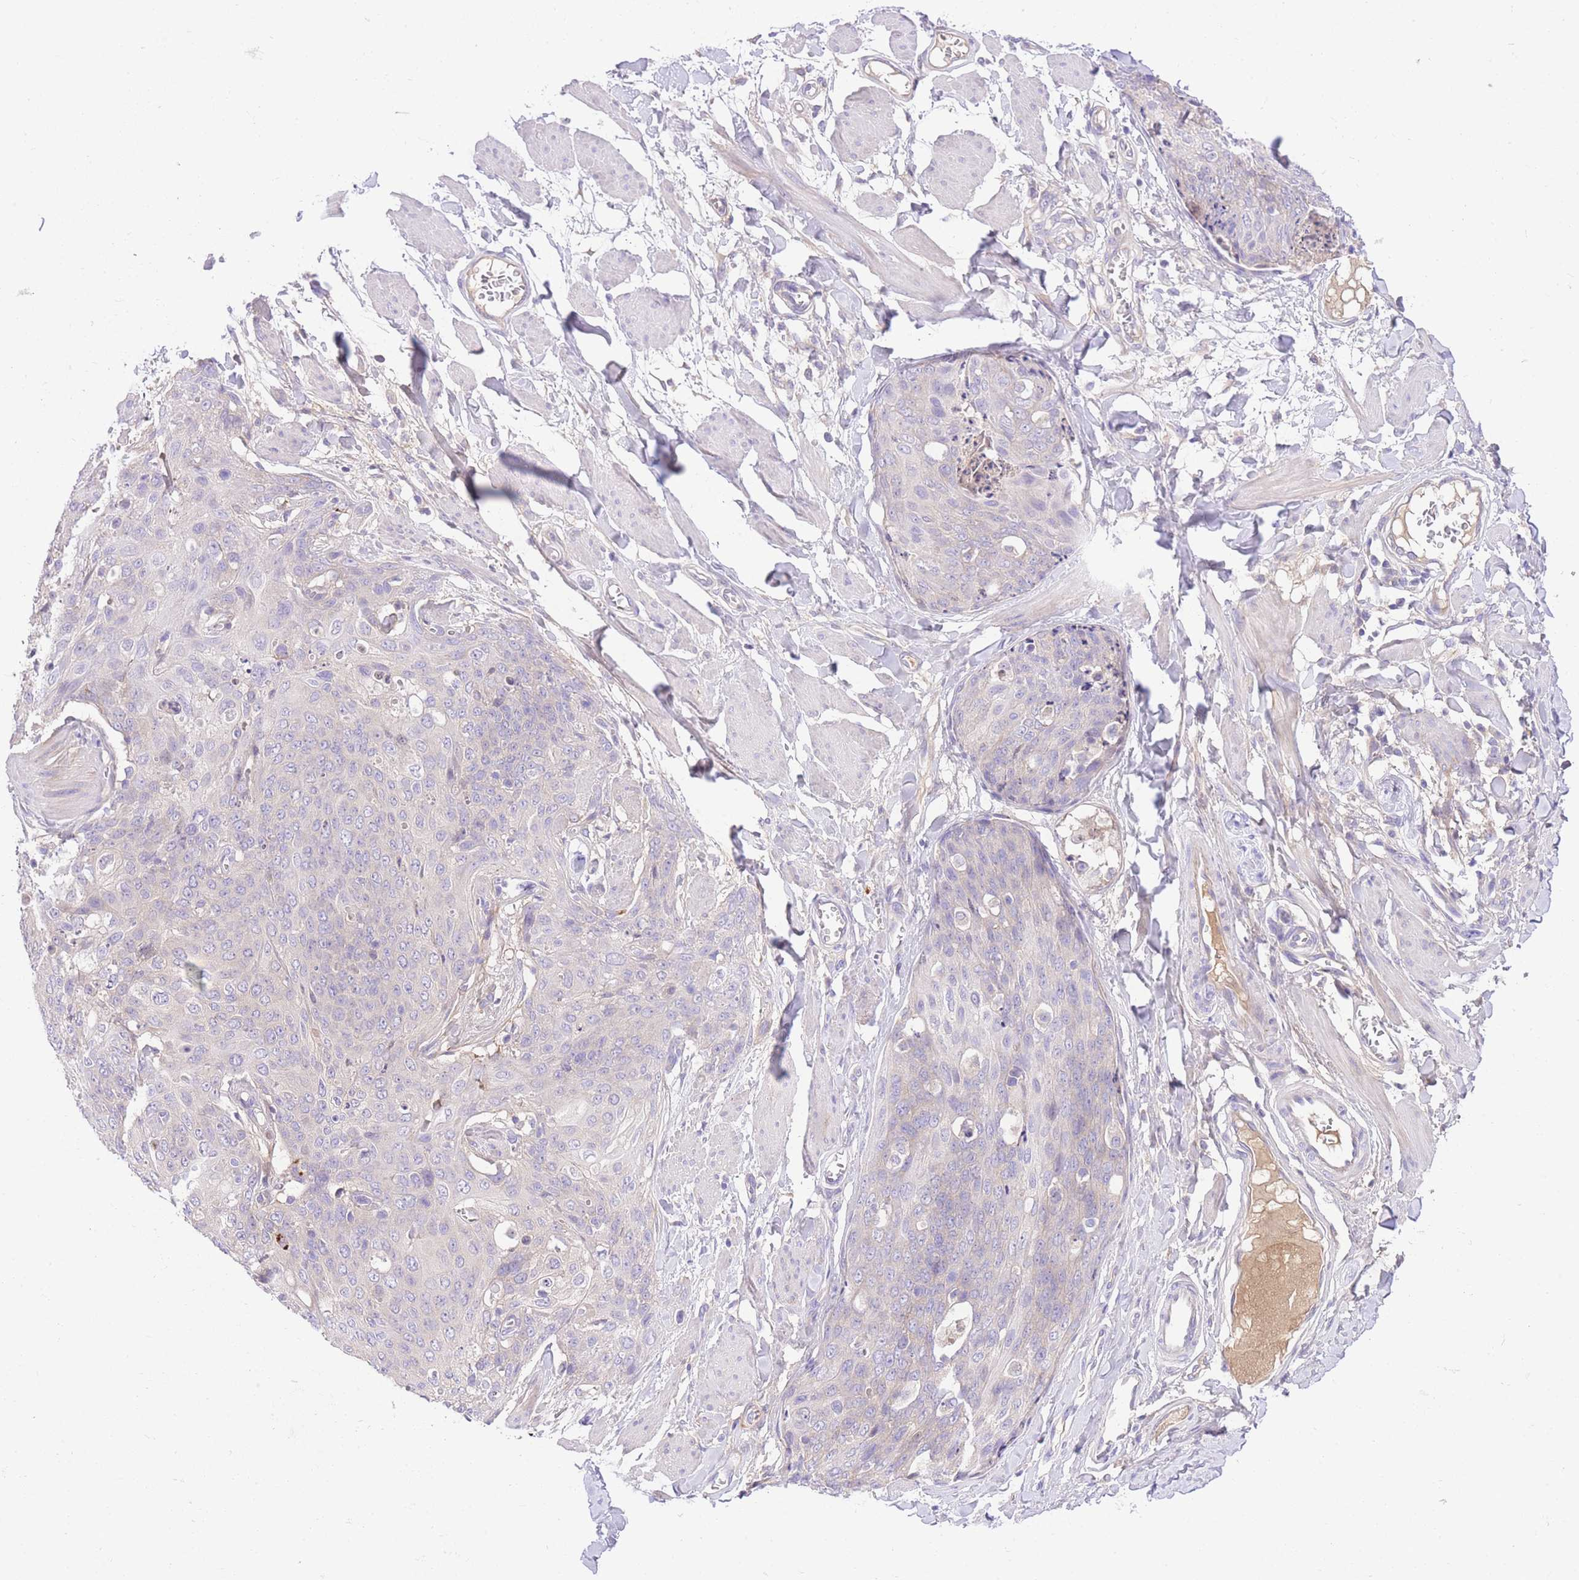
{"staining": {"intensity": "negative", "quantity": "none", "location": "none"}, "tissue": "skin cancer", "cell_type": "Tumor cells", "image_type": "cancer", "snomed": [{"axis": "morphology", "description": "Squamous cell carcinoma, NOS"}, {"axis": "topography", "description": "Skin"}, {"axis": "topography", "description": "Vulva"}], "caption": "Skin cancer (squamous cell carcinoma) was stained to show a protein in brown. There is no significant staining in tumor cells. The staining was performed using DAB (3,3'-diaminobenzidine) to visualize the protein expression in brown, while the nuclei were stained in blue with hematoxylin (Magnification: 20x).", "gene": "LIPH", "patient": {"sex": "female", "age": 85}}